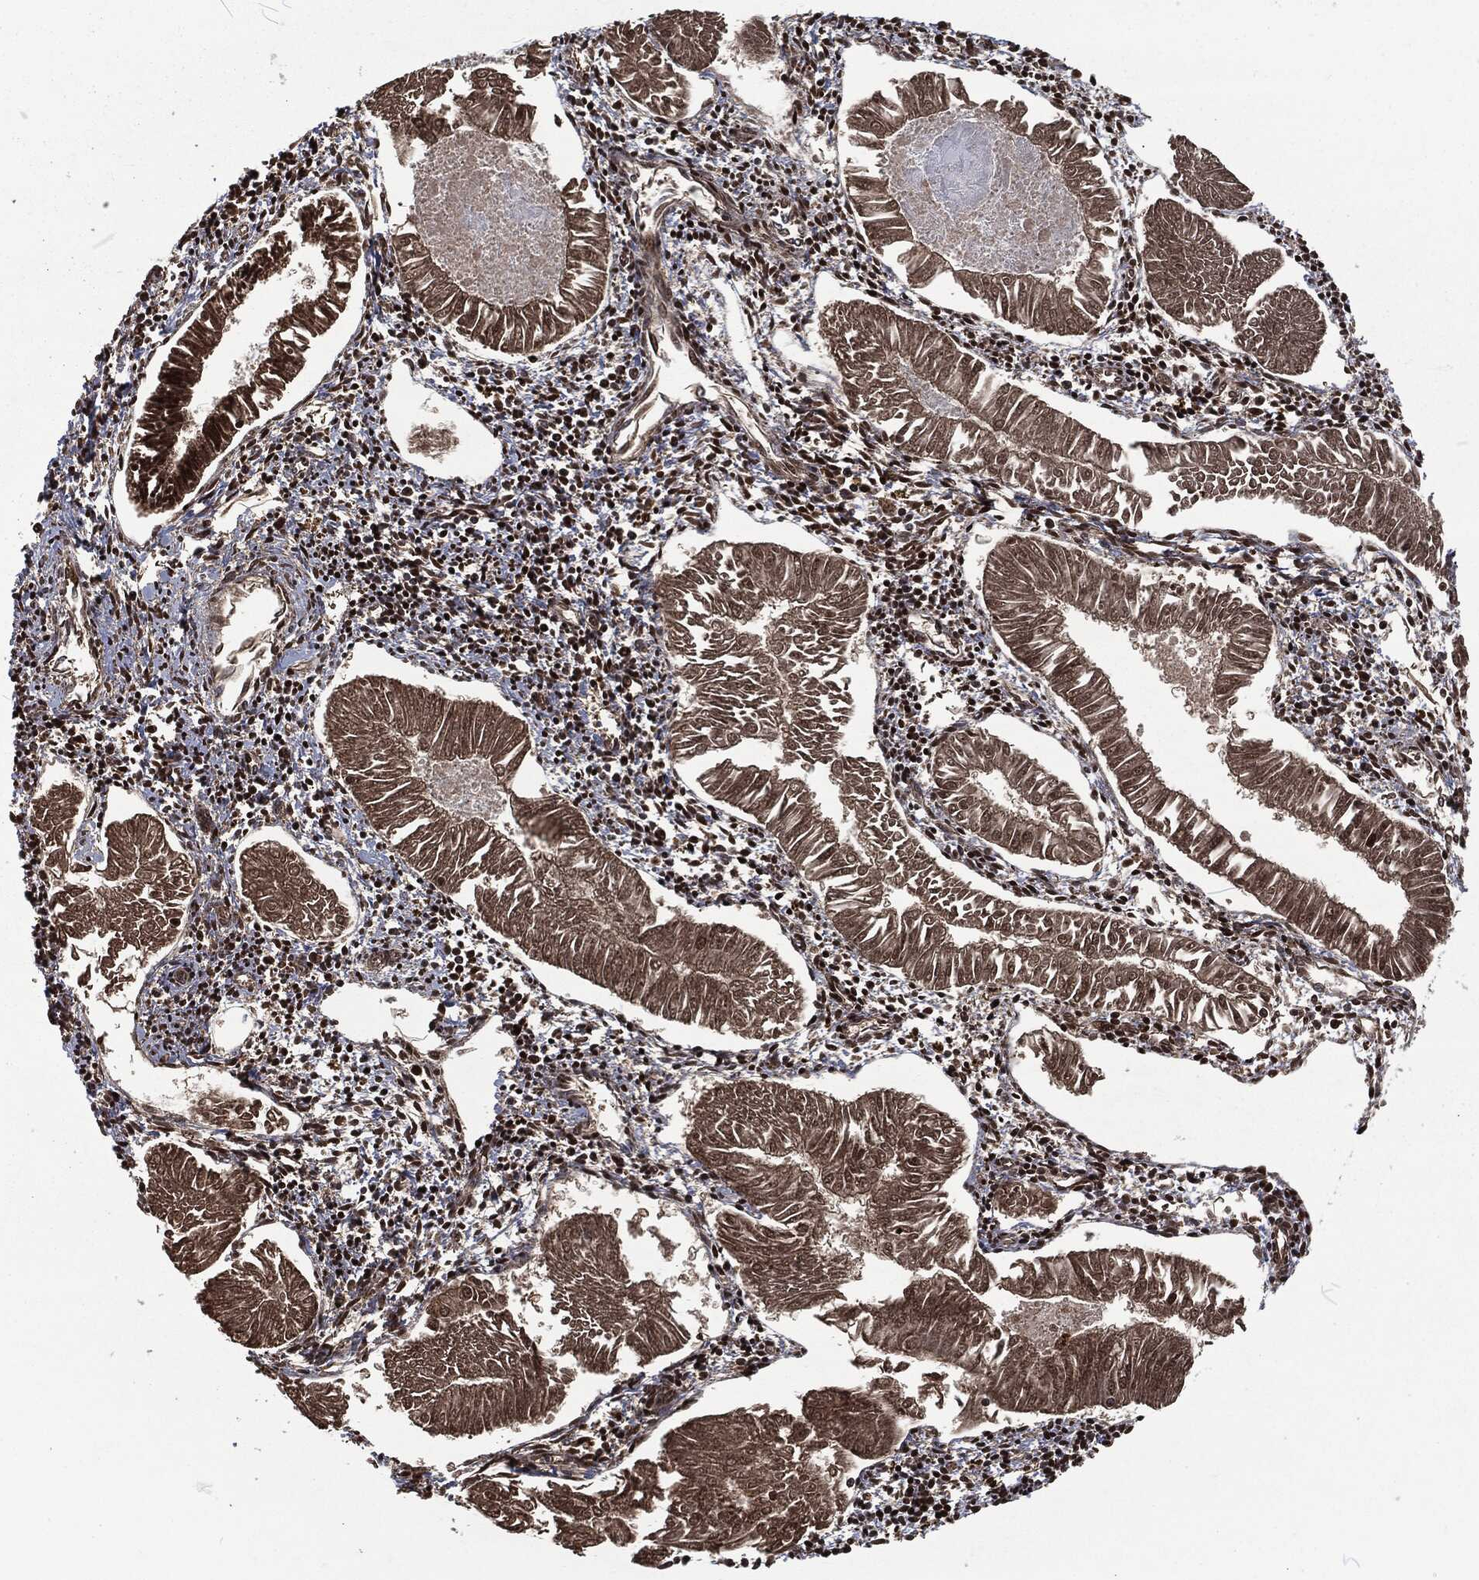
{"staining": {"intensity": "strong", "quantity": "<25%", "location": "cytoplasmic/membranous,nuclear"}, "tissue": "endometrial cancer", "cell_type": "Tumor cells", "image_type": "cancer", "snomed": [{"axis": "morphology", "description": "Adenocarcinoma, NOS"}, {"axis": "topography", "description": "Endometrium"}], "caption": "The image demonstrates a brown stain indicating the presence of a protein in the cytoplasmic/membranous and nuclear of tumor cells in endometrial adenocarcinoma.", "gene": "SNAI1", "patient": {"sex": "female", "age": 53}}